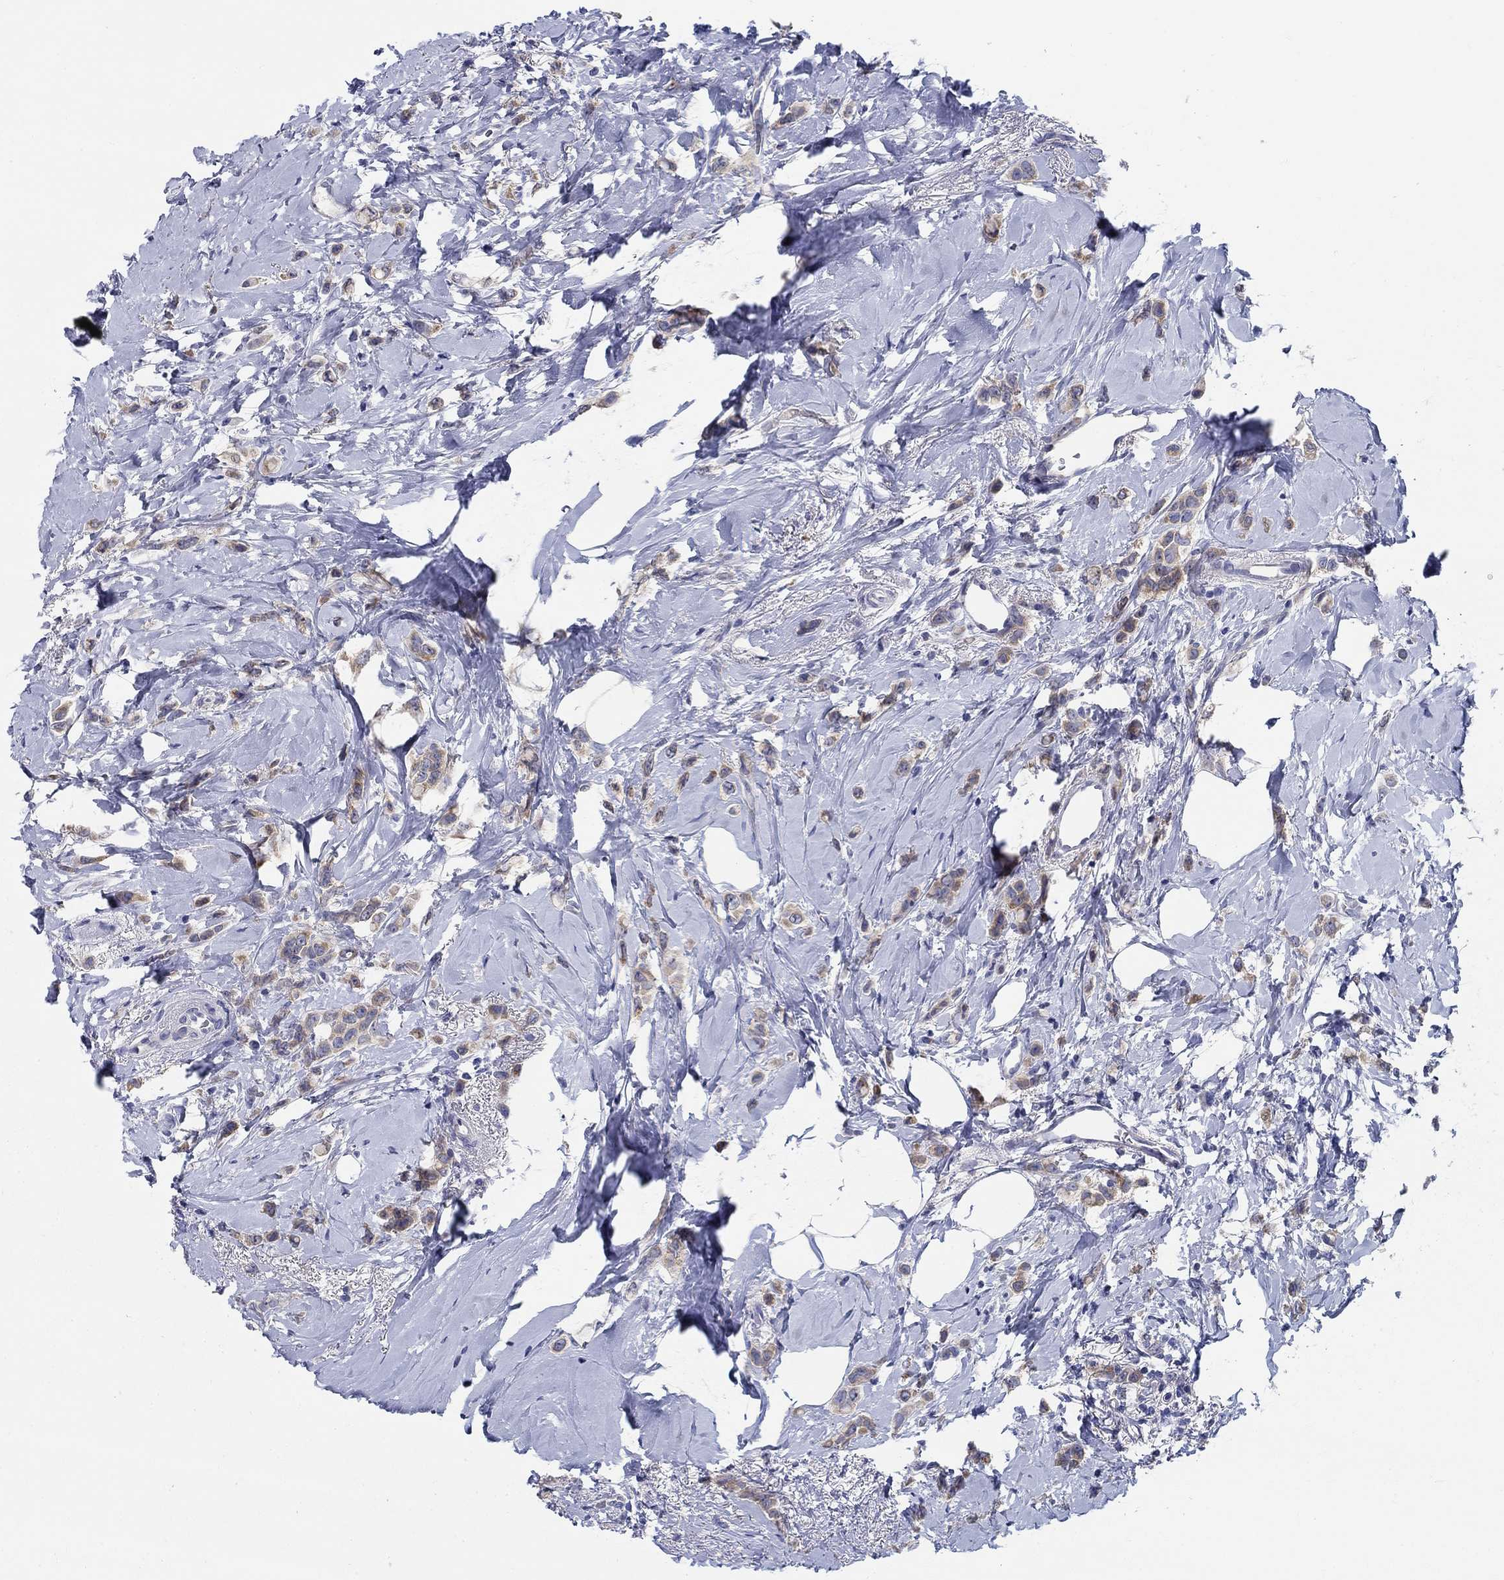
{"staining": {"intensity": "moderate", "quantity": "25%-75%", "location": "cytoplasmic/membranous"}, "tissue": "breast cancer", "cell_type": "Tumor cells", "image_type": "cancer", "snomed": [{"axis": "morphology", "description": "Lobular carcinoma"}, {"axis": "topography", "description": "Breast"}], "caption": "Immunohistochemical staining of breast cancer (lobular carcinoma) displays moderate cytoplasmic/membranous protein positivity in approximately 25%-75% of tumor cells.", "gene": "RAP1GAP", "patient": {"sex": "female", "age": 66}}